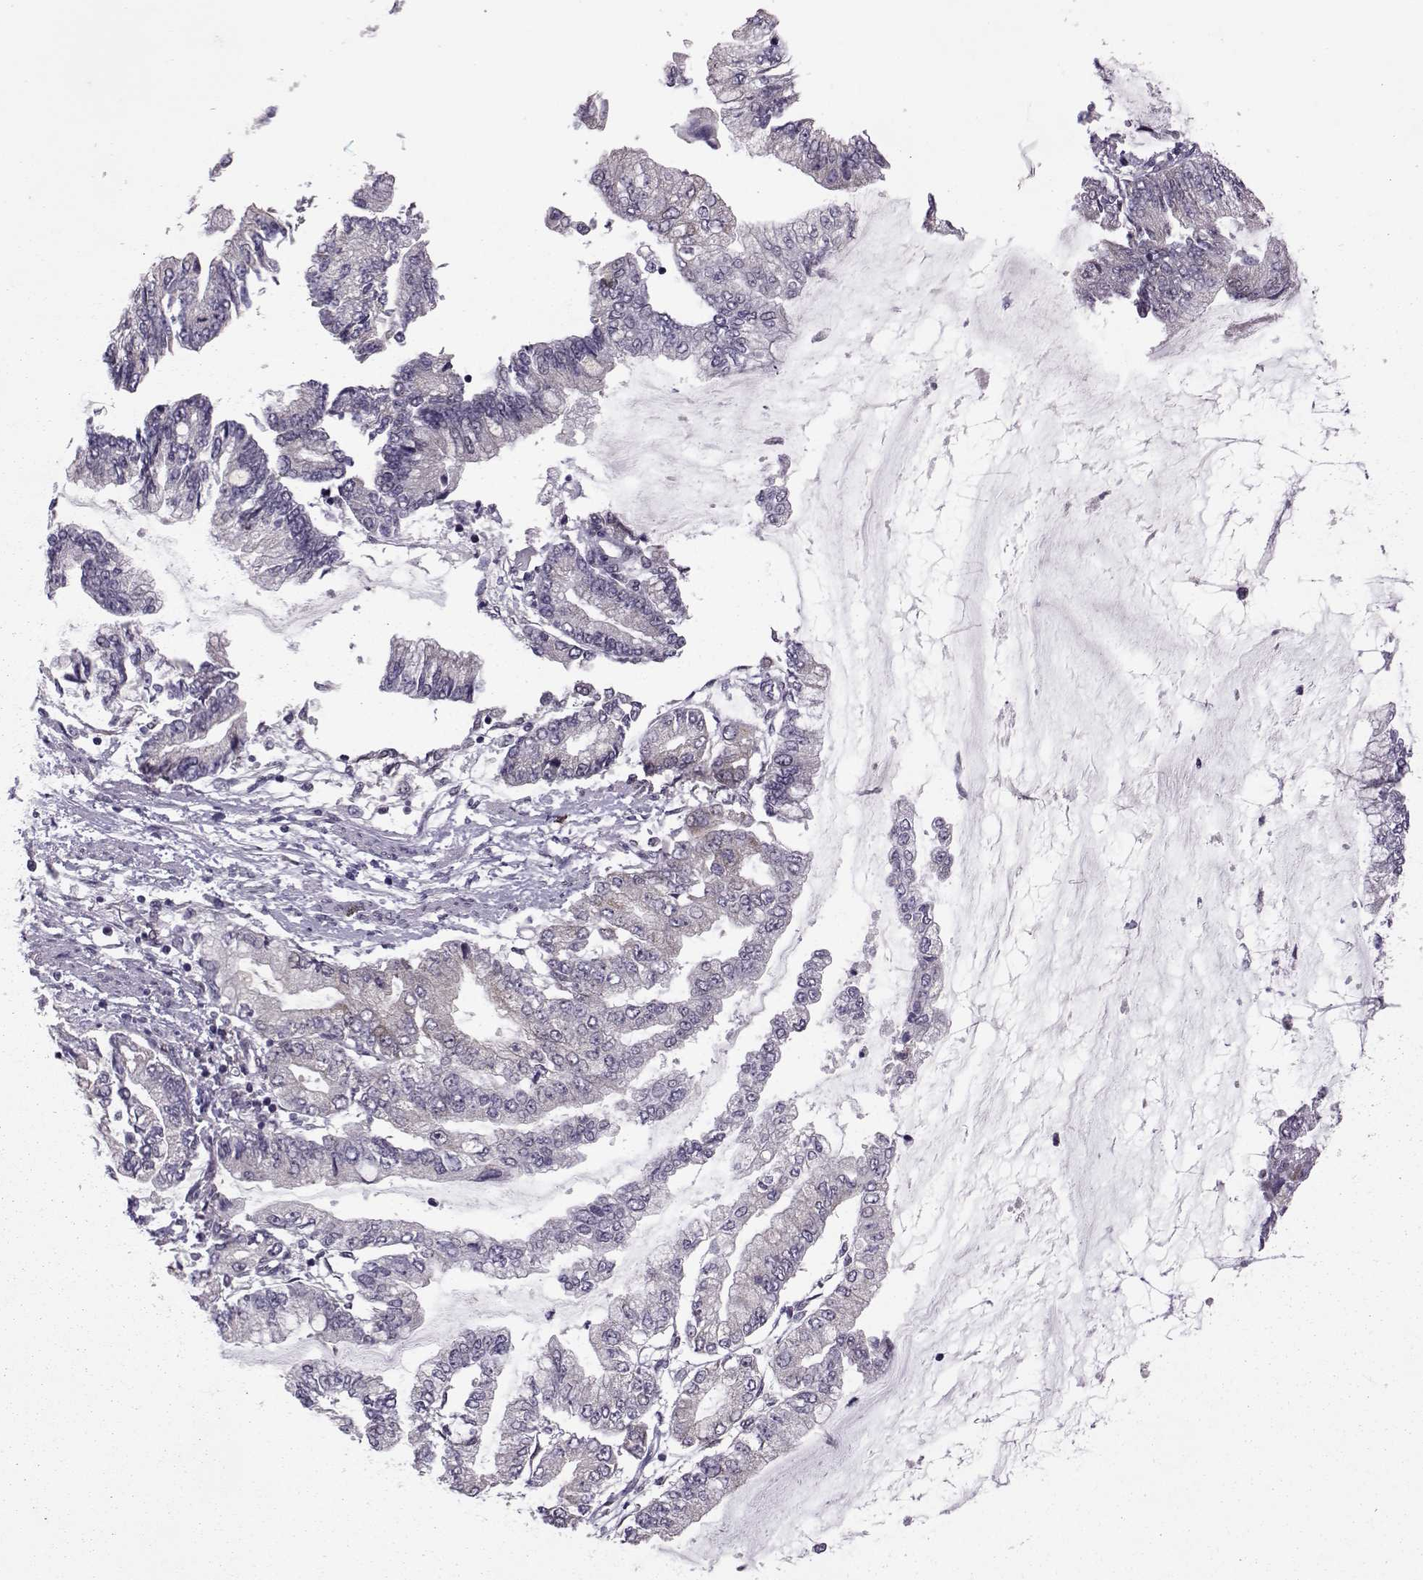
{"staining": {"intensity": "negative", "quantity": "none", "location": "none"}, "tissue": "stomach cancer", "cell_type": "Tumor cells", "image_type": "cancer", "snomed": [{"axis": "morphology", "description": "Adenocarcinoma, NOS"}, {"axis": "topography", "description": "Stomach, upper"}], "caption": "This image is of stomach cancer stained with immunohistochemistry to label a protein in brown with the nuclei are counter-stained blue. There is no expression in tumor cells.", "gene": "CDK4", "patient": {"sex": "female", "age": 74}}